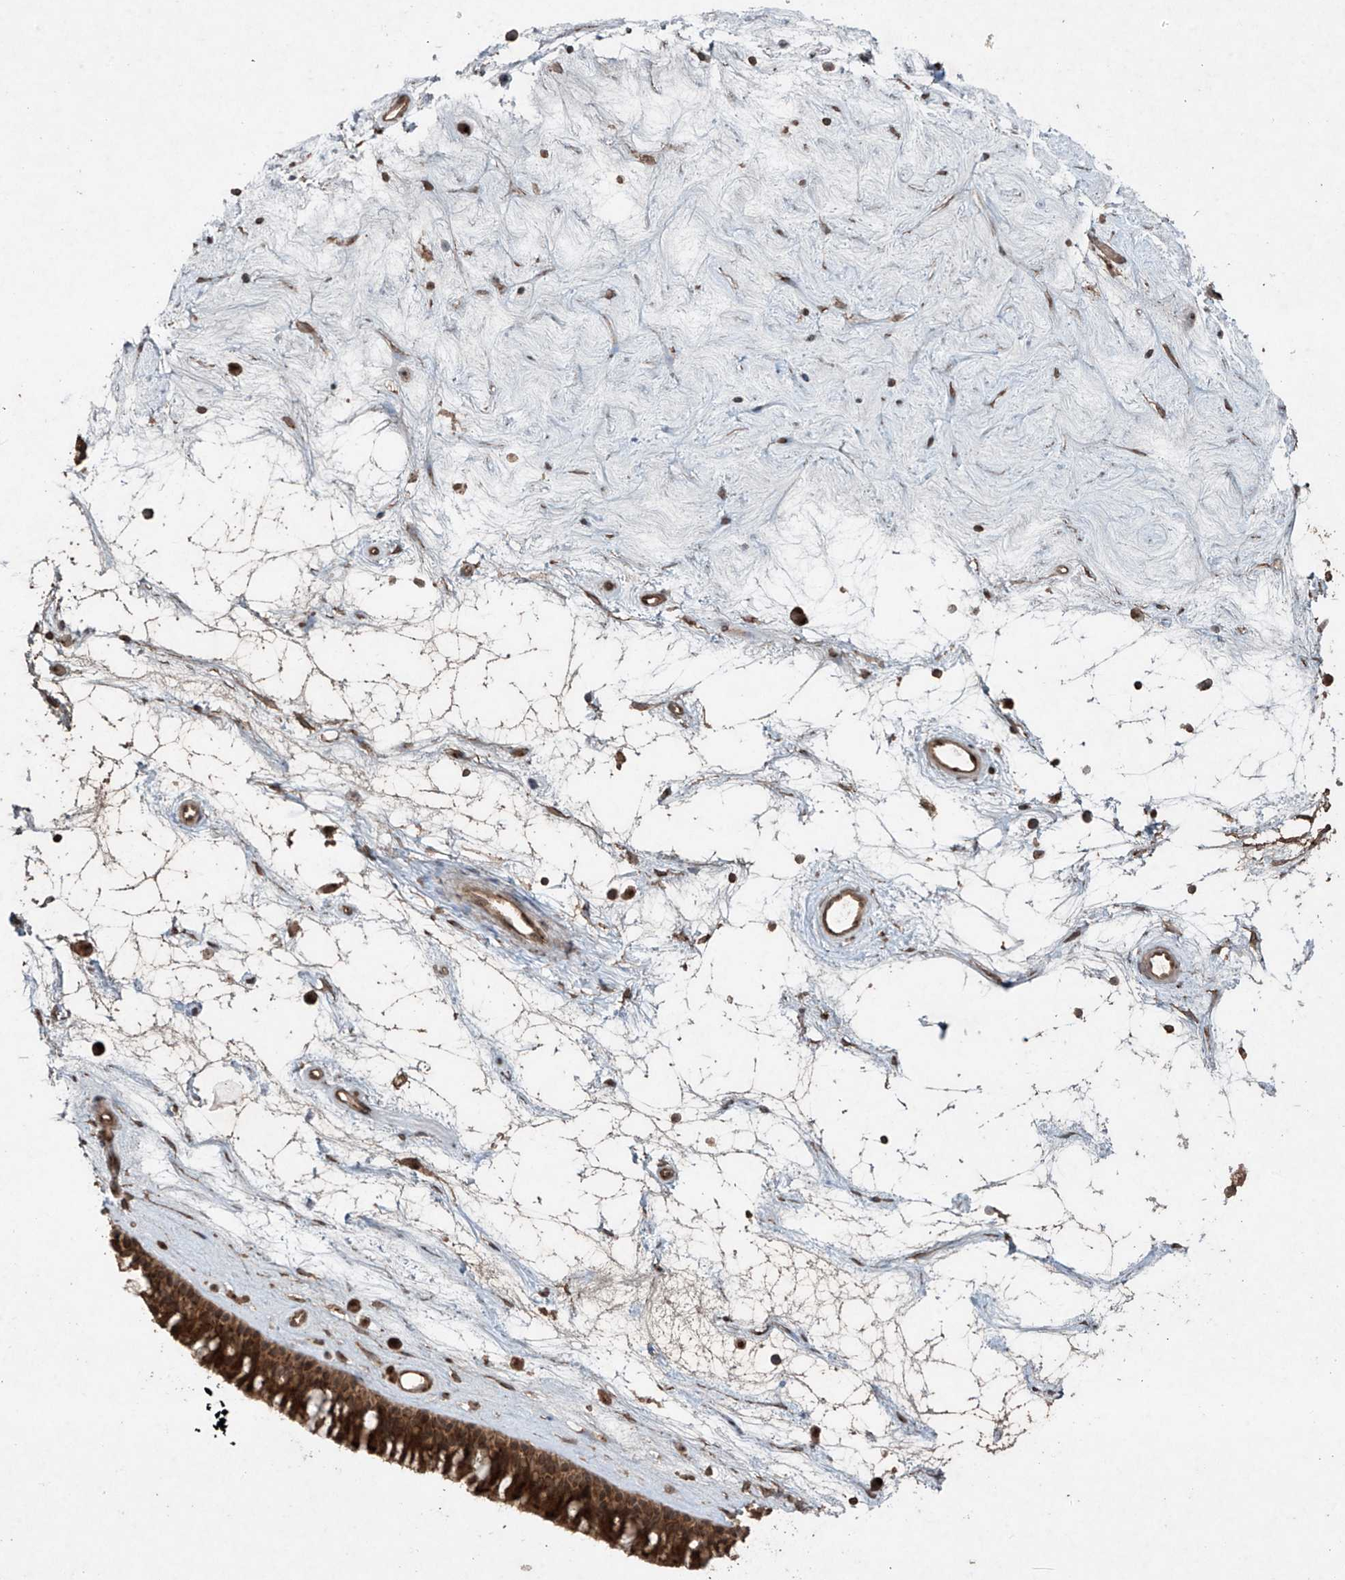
{"staining": {"intensity": "strong", "quantity": ">75%", "location": "cytoplasmic/membranous"}, "tissue": "nasopharynx", "cell_type": "Respiratory epithelial cells", "image_type": "normal", "snomed": [{"axis": "morphology", "description": "Normal tissue, NOS"}, {"axis": "topography", "description": "Nasopharynx"}], "caption": "Protein staining demonstrates strong cytoplasmic/membranous expression in about >75% of respiratory epithelial cells in unremarkable nasopharynx.", "gene": "PGPEP1", "patient": {"sex": "male", "age": 64}}